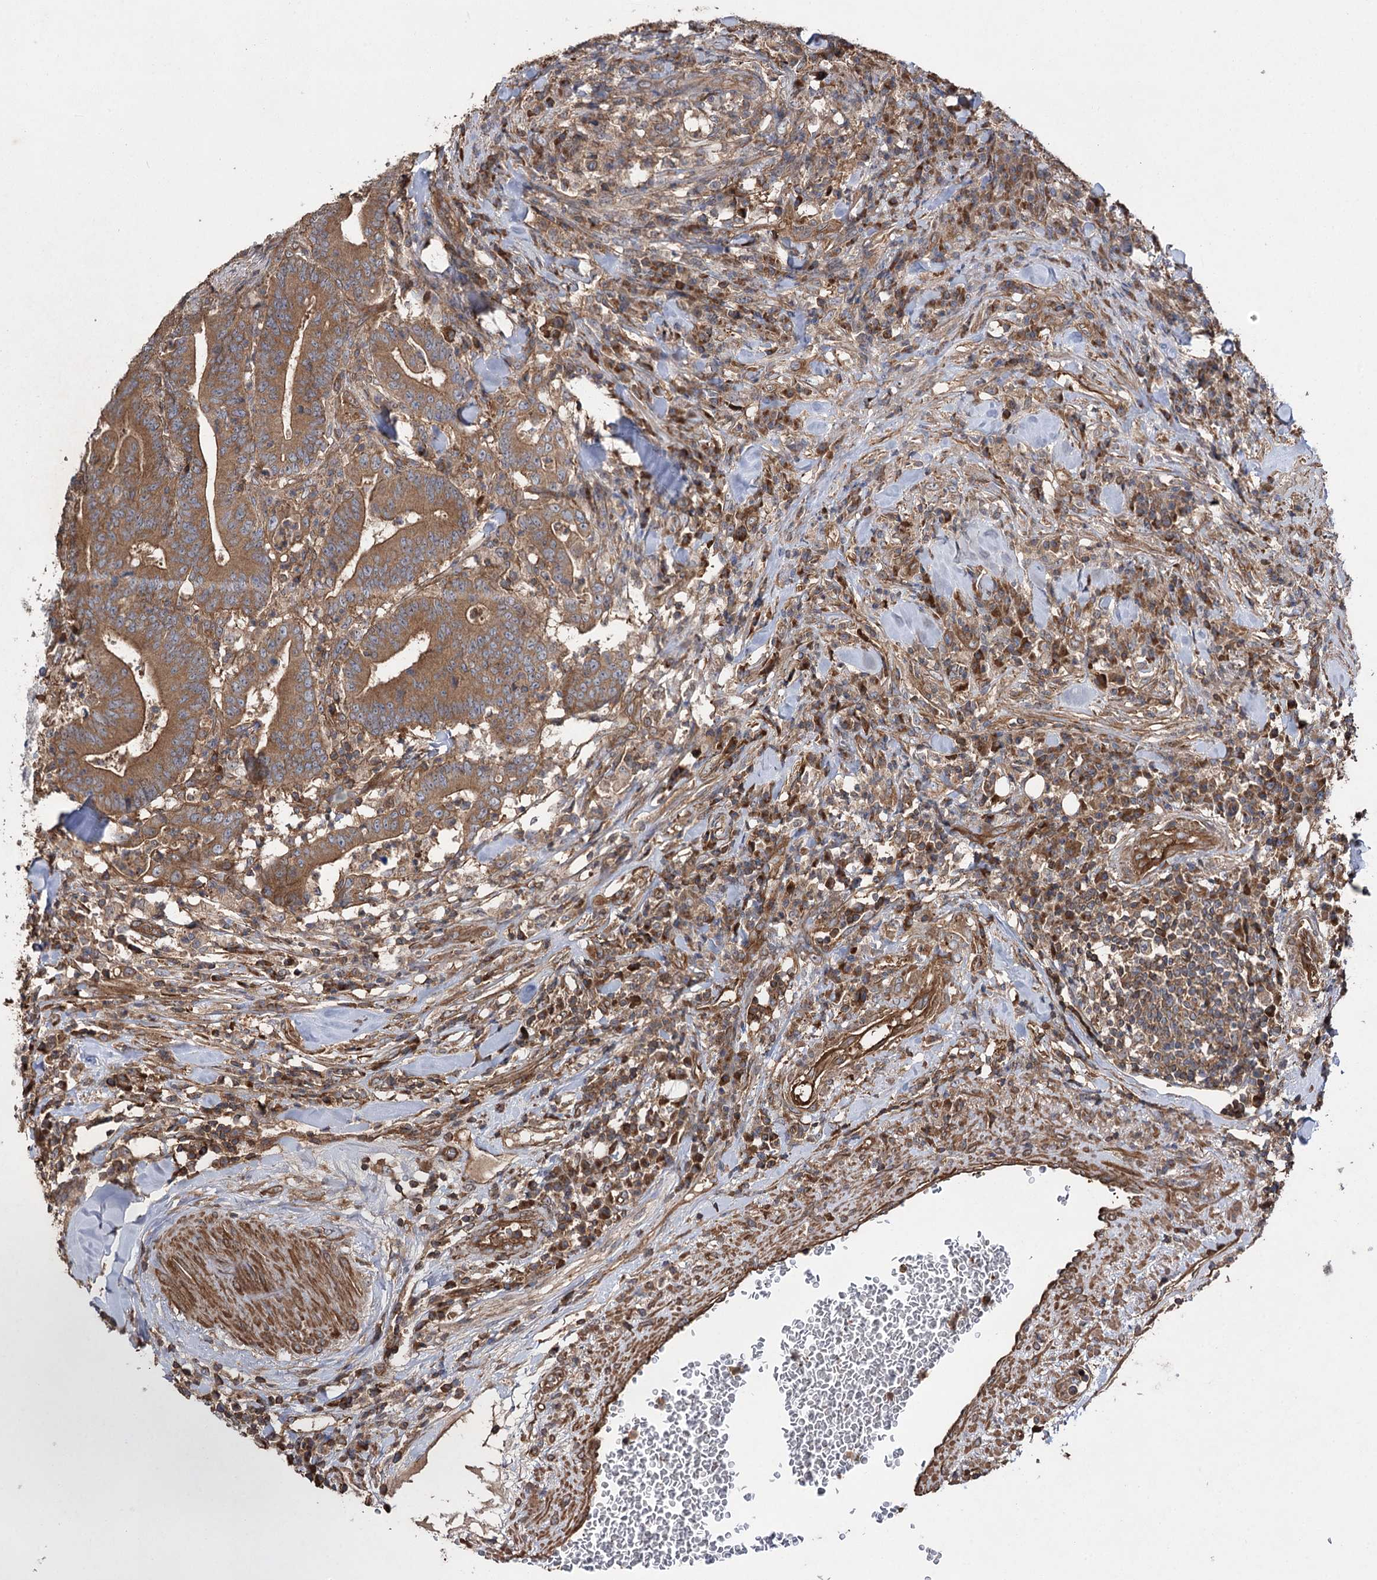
{"staining": {"intensity": "moderate", "quantity": ">75%", "location": "cytoplasmic/membranous"}, "tissue": "colorectal cancer", "cell_type": "Tumor cells", "image_type": "cancer", "snomed": [{"axis": "morphology", "description": "Adenocarcinoma, NOS"}, {"axis": "topography", "description": "Colon"}], "caption": "Immunohistochemistry (DAB (3,3'-diaminobenzidine)) staining of adenocarcinoma (colorectal) displays moderate cytoplasmic/membranous protein positivity in about >75% of tumor cells. (Stains: DAB (3,3'-diaminobenzidine) in brown, nuclei in blue, Microscopy: brightfield microscopy at high magnification).", "gene": "LARS2", "patient": {"sex": "female", "age": 66}}